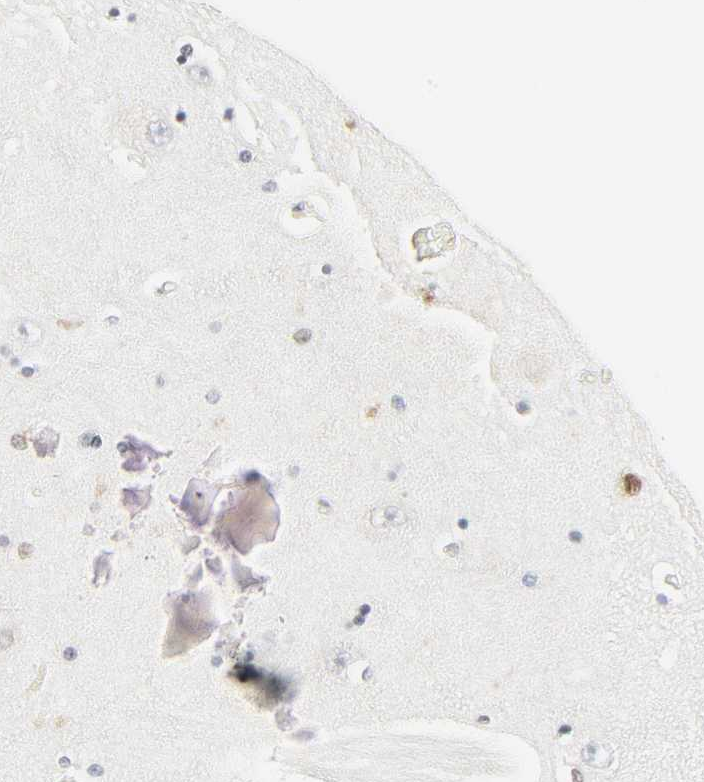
{"staining": {"intensity": "moderate", "quantity": "<25%", "location": "nuclear"}, "tissue": "hippocampus", "cell_type": "Glial cells", "image_type": "normal", "snomed": [{"axis": "morphology", "description": "Normal tissue, NOS"}, {"axis": "topography", "description": "Hippocampus"}], "caption": "Immunohistochemistry (DAB) staining of benign hippocampus exhibits moderate nuclear protein expression in approximately <25% of glial cells.", "gene": "ZBTB16", "patient": {"sex": "female", "age": 54}}